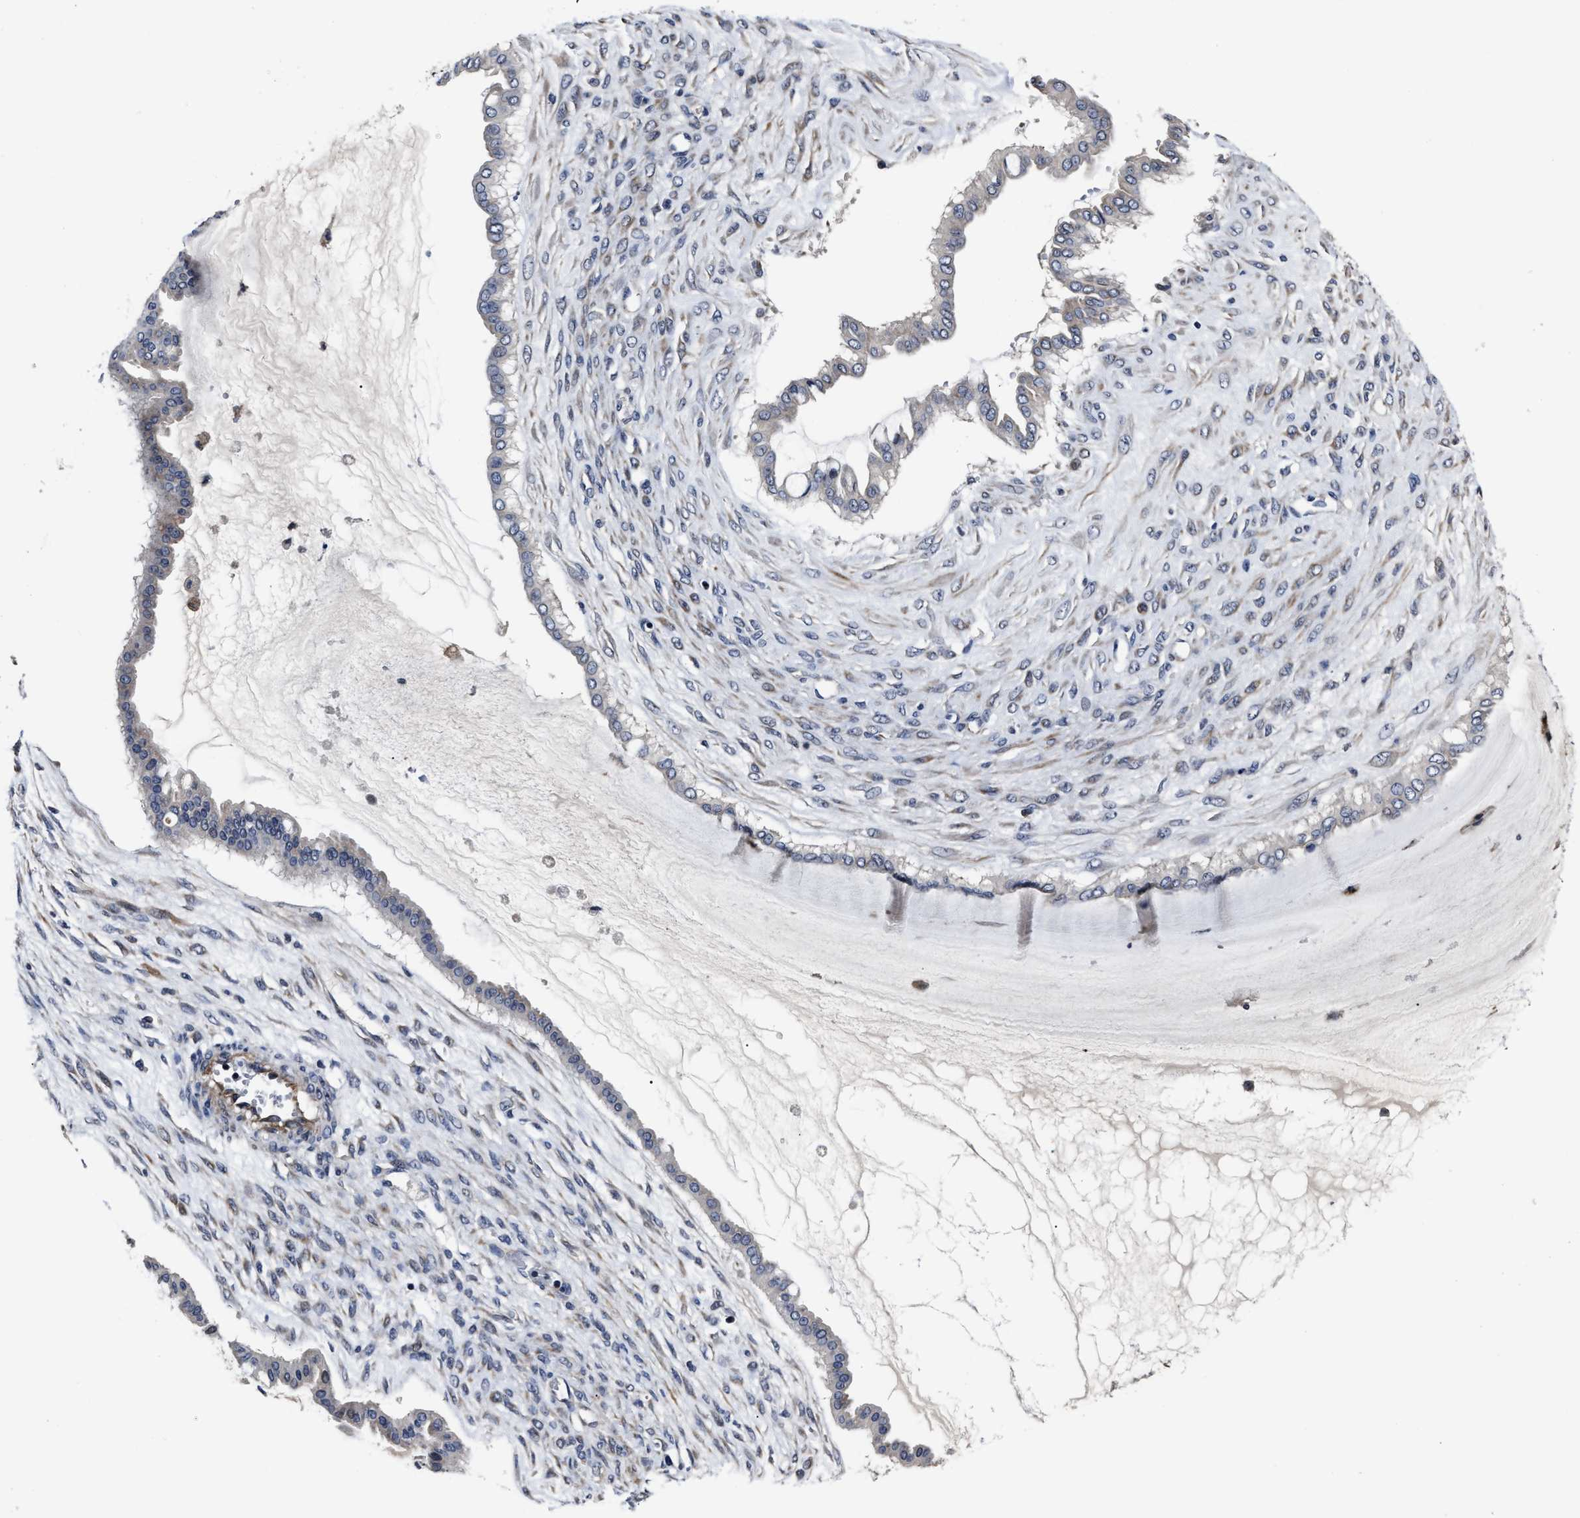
{"staining": {"intensity": "weak", "quantity": "<25%", "location": "cytoplasmic/membranous"}, "tissue": "ovarian cancer", "cell_type": "Tumor cells", "image_type": "cancer", "snomed": [{"axis": "morphology", "description": "Cystadenocarcinoma, mucinous, NOS"}, {"axis": "topography", "description": "Ovary"}], "caption": "Immunohistochemical staining of human ovarian mucinous cystadenocarcinoma reveals no significant staining in tumor cells.", "gene": "RSBN1L", "patient": {"sex": "female", "age": 73}}